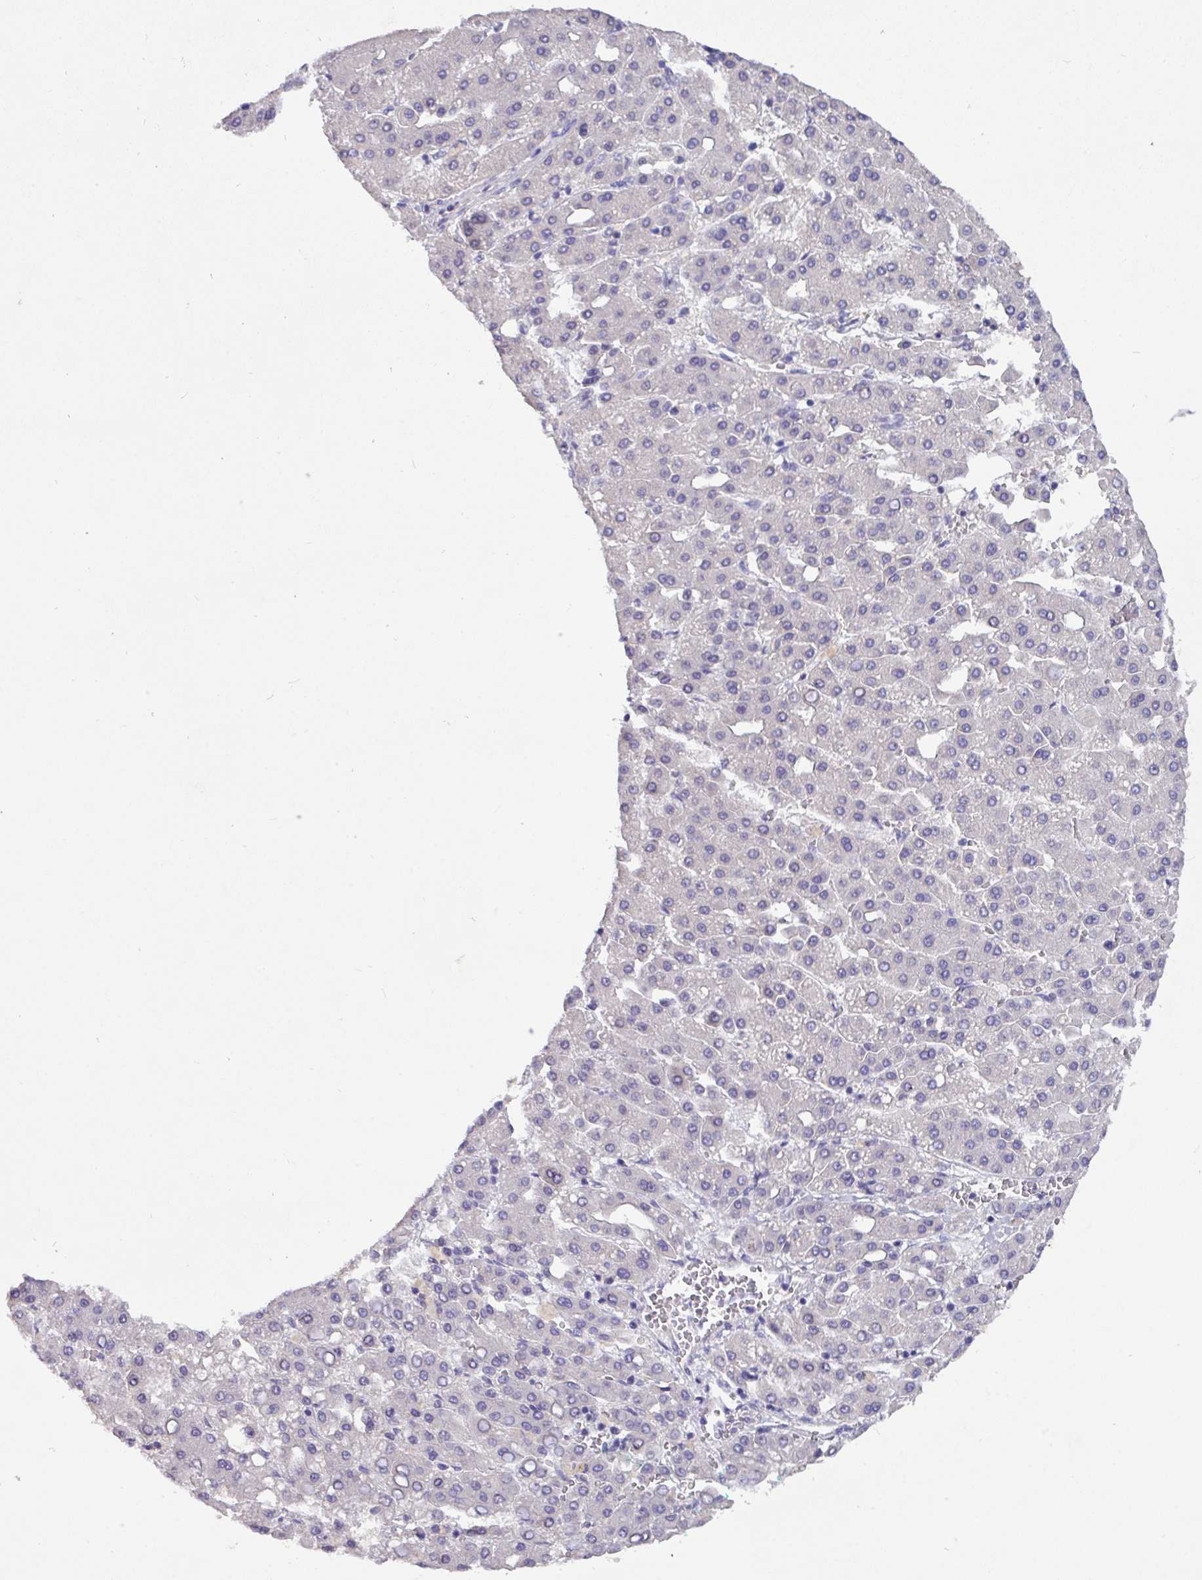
{"staining": {"intensity": "negative", "quantity": "none", "location": "none"}, "tissue": "liver cancer", "cell_type": "Tumor cells", "image_type": "cancer", "snomed": [{"axis": "morphology", "description": "Carcinoma, Hepatocellular, NOS"}, {"axis": "topography", "description": "Liver"}], "caption": "This is an immunohistochemistry (IHC) histopathology image of liver cancer. There is no staining in tumor cells.", "gene": "PAX8", "patient": {"sex": "male", "age": 65}}